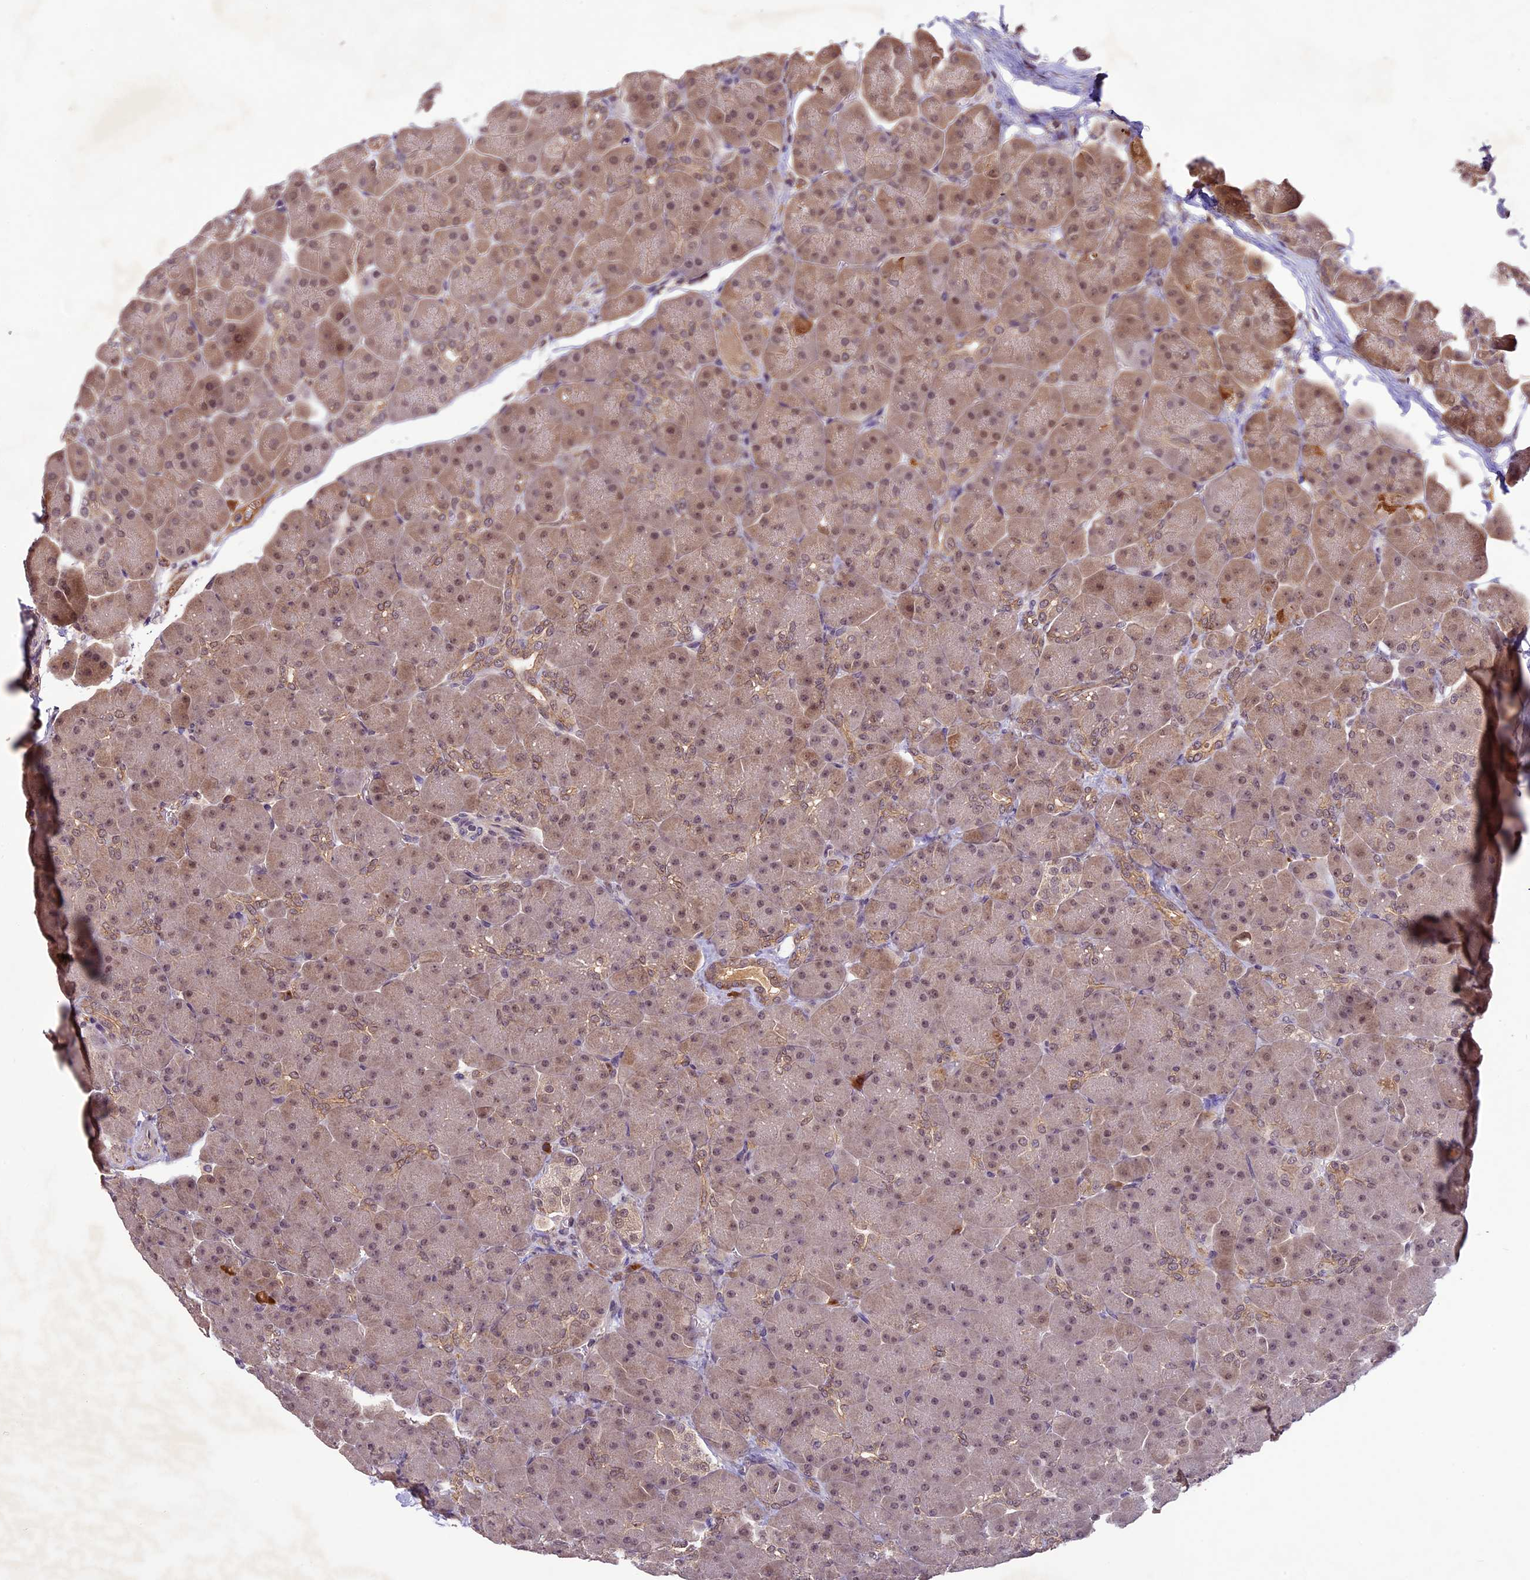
{"staining": {"intensity": "weak", "quantity": ">75%", "location": "cytoplasmic/membranous,nuclear"}, "tissue": "pancreas", "cell_type": "Exocrine glandular cells", "image_type": "normal", "snomed": [{"axis": "morphology", "description": "Normal tissue, NOS"}, {"axis": "topography", "description": "Pancreas"}], "caption": "Exocrine glandular cells reveal weak cytoplasmic/membranous,nuclear expression in approximately >75% of cells in benign pancreas.", "gene": "ATP10A", "patient": {"sex": "male", "age": 66}}